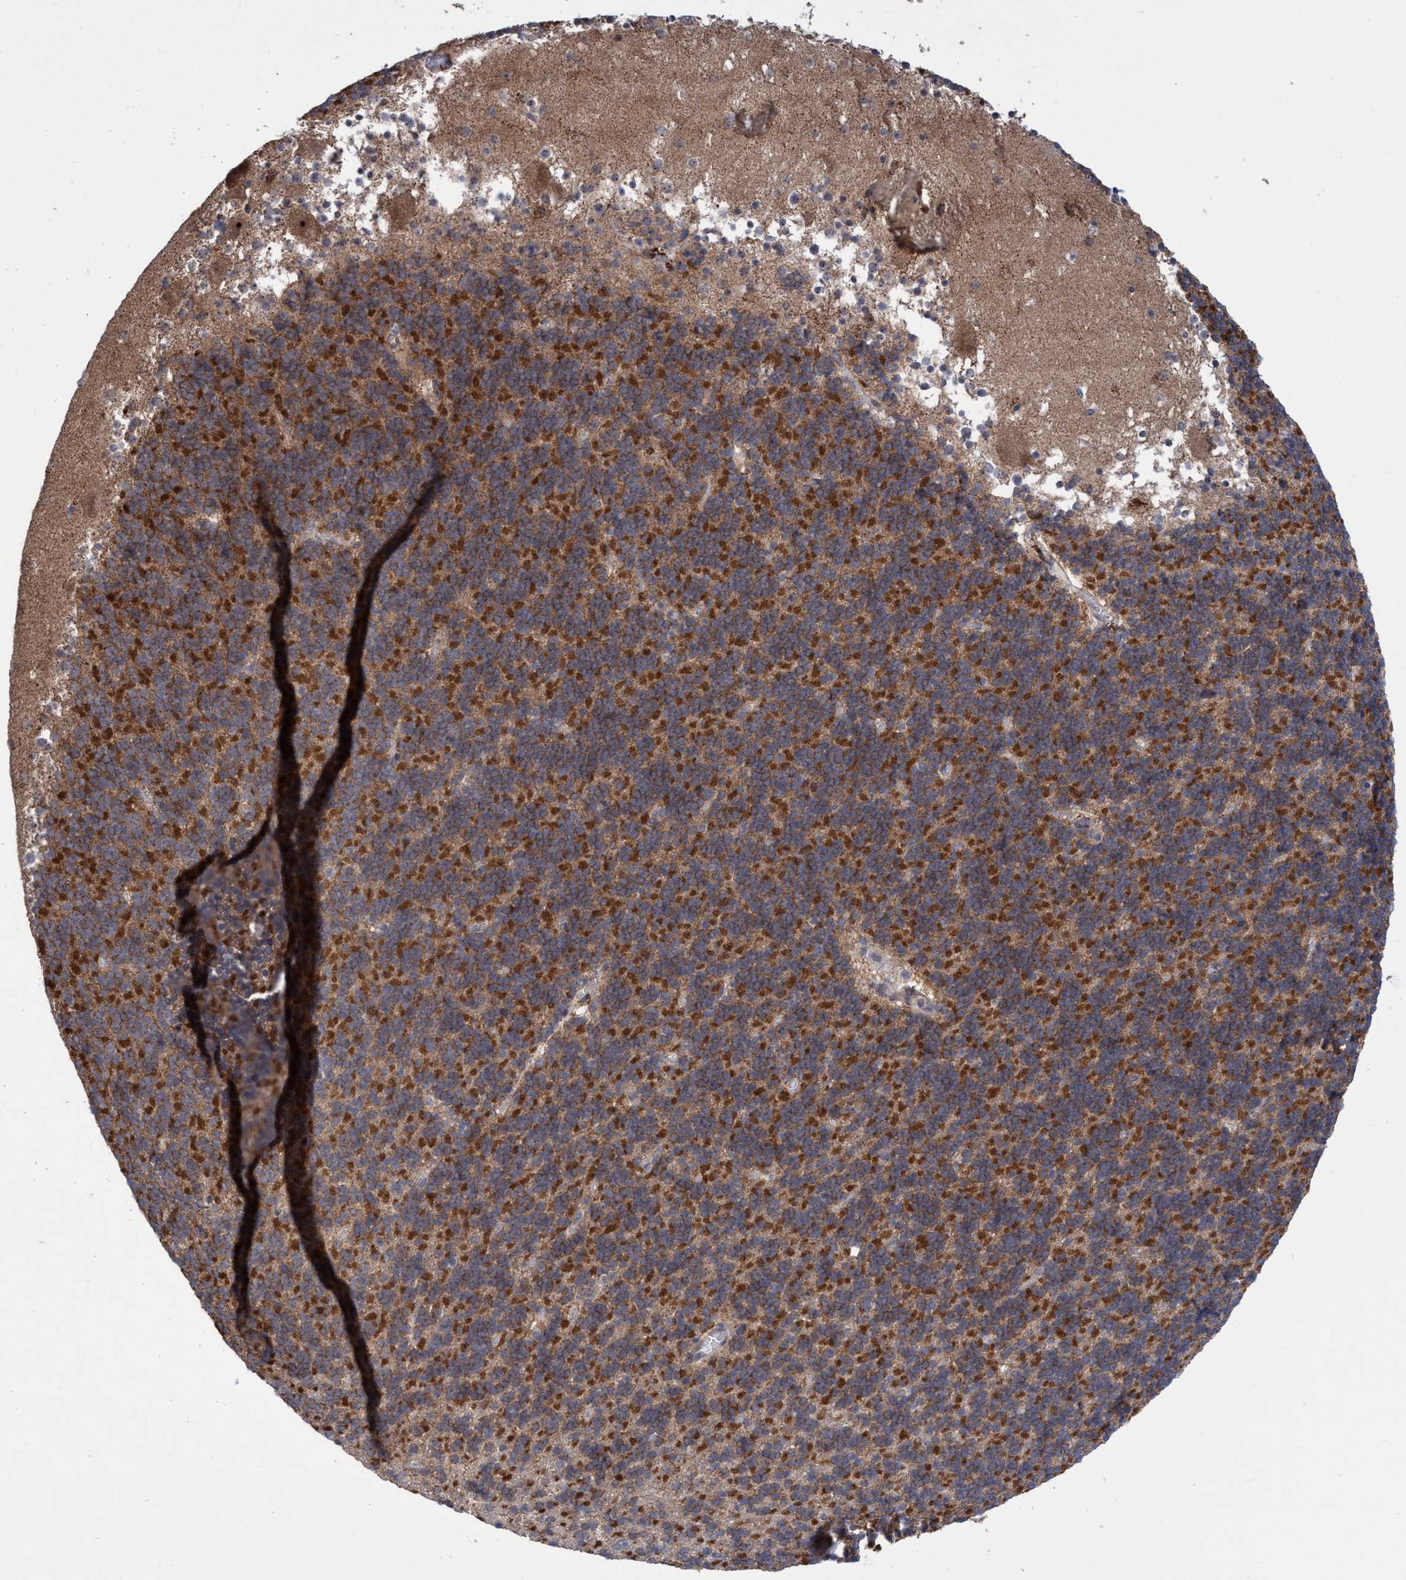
{"staining": {"intensity": "strong", "quantity": "25%-75%", "location": "cytoplasmic/membranous"}, "tissue": "cerebellum", "cell_type": "Cells in granular layer", "image_type": "normal", "snomed": [{"axis": "morphology", "description": "Normal tissue, NOS"}, {"axis": "topography", "description": "Cerebellum"}], "caption": "Cerebellum stained with DAB (3,3'-diaminobenzidine) IHC exhibits high levels of strong cytoplasmic/membranous positivity in about 25%-75% of cells in granular layer. The protein of interest is shown in brown color, while the nuclei are stained blue.", "gene": "P2RY14", "patient": {"sex": "male", "age": 45}}